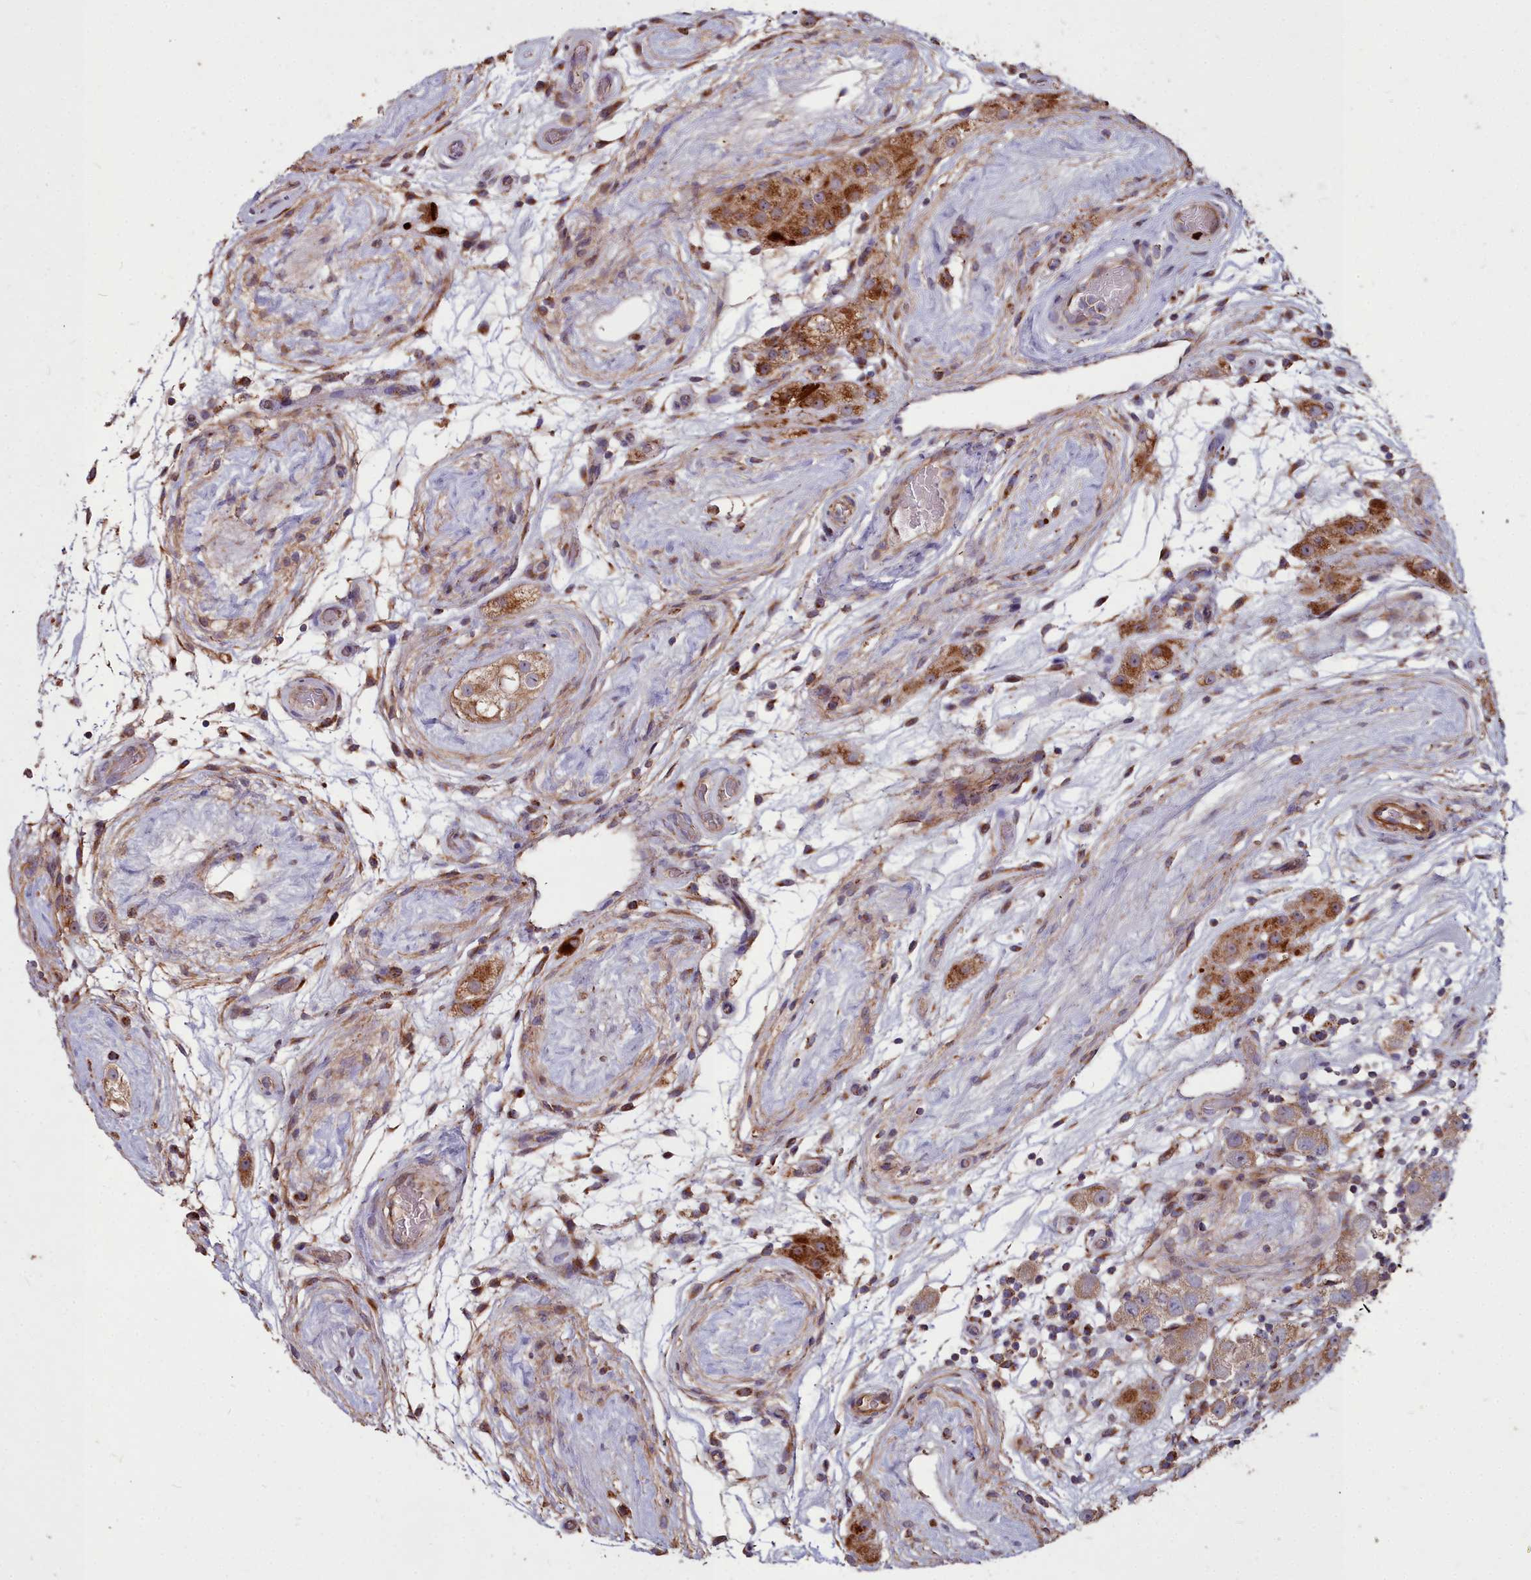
{"staining": {"intensity": "strong", "quantity": ">75%", "location": "cytoplasmic/membranous"}, "tissue": "testis cancer", "cell_type": "Tumor cells", "image_type": "cancer", "snomed": [{"axis": "morphology", "description": "Seminoma, NOS"}, {"axis": "topography", "description": "Testis"}], "caption": "A high amount of strong cytoplasmic/membranous positivity is identified in approximately >75% of tumor cells in testis seminoma tissue.", "gene": "COX11", "patient": {"sex": "male", "age": 34}}